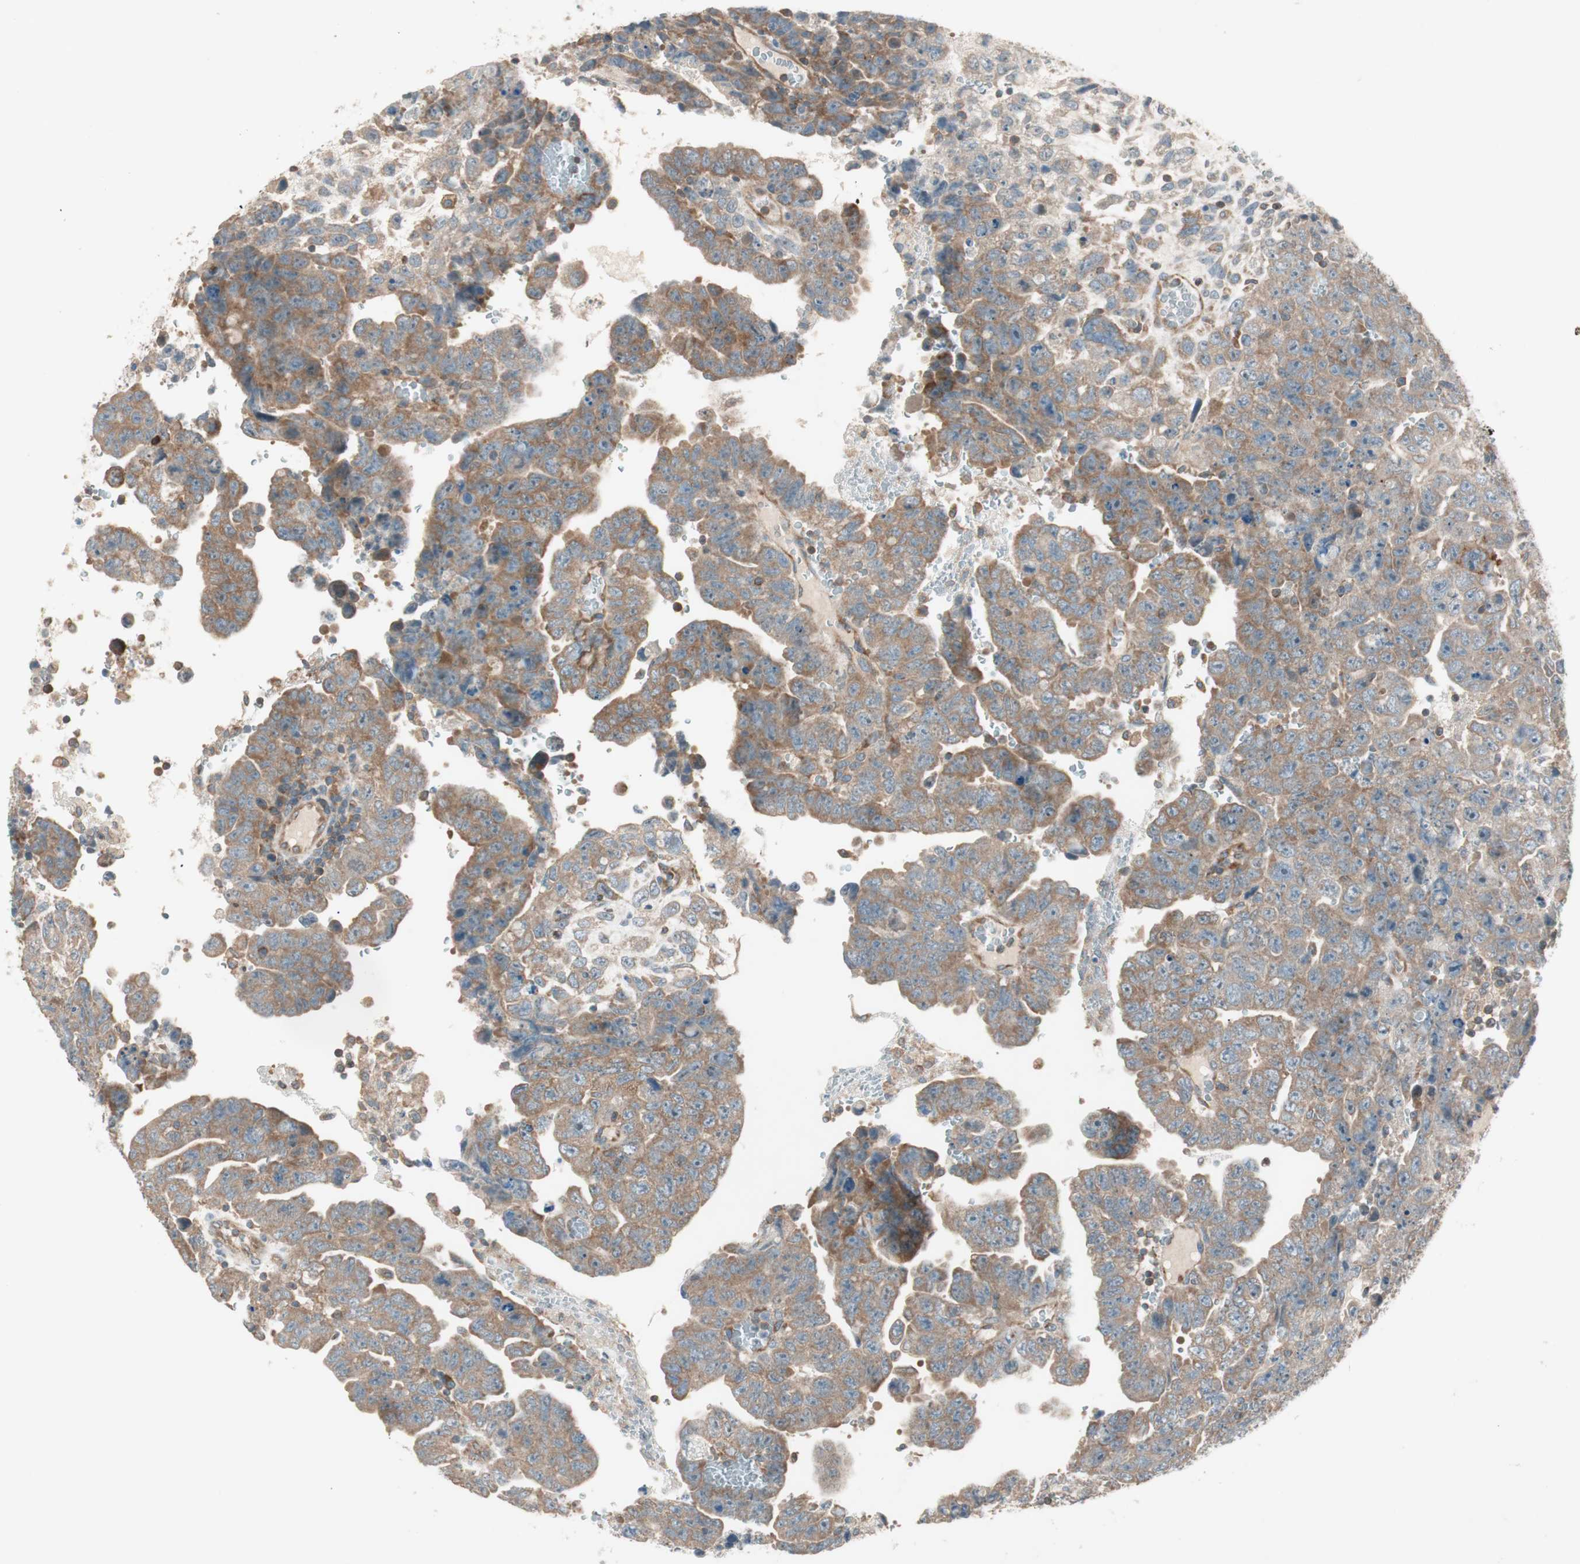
{"staining": {"intensity": "moderate", "quantity": ">75%", "location": "cytoplasmic/membranous"}, "tissue": "testis cancer", "cell_type": "Tumor cells", "image_type": "cancer", "snomed": [{"axis": "morphology", "description": "Carcinoma, Embryonal, NOS"}, {"axis": "topography", "description": "Testis"}], "caption": "Testis embryonal carcinoma tissue displays moderate cytoplasmic/membranous expression in approximately >75% of tumor cells, visualized by immunohistochemistry.", "gene": "CC2D1A", "patient": {"sex": "male", "age": 28}}